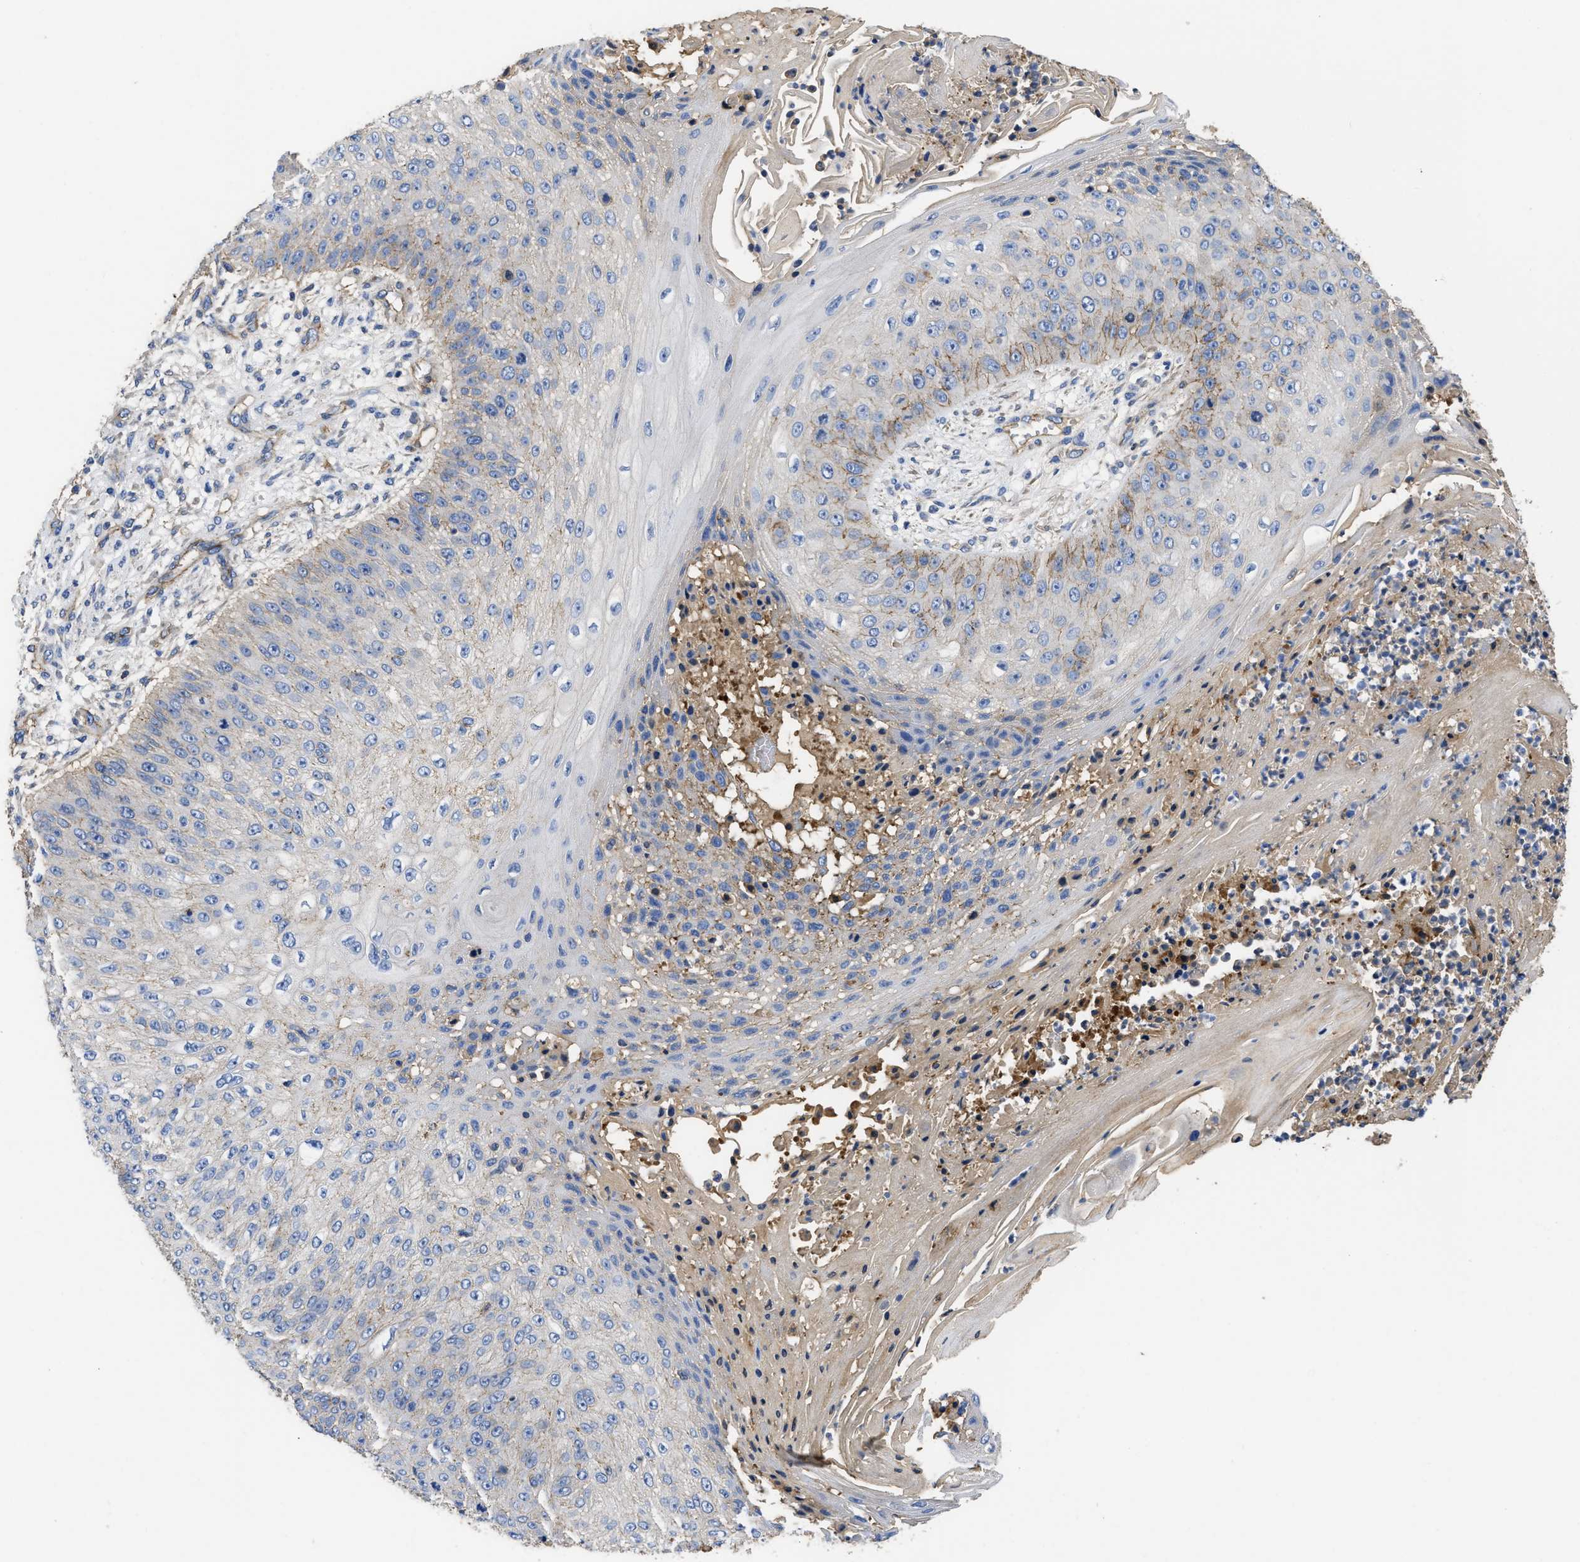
{"staining": {"intensity": "weak", "quantity": "<25%", "location": "cytoplasmic/membranous"}, "tissue": "skin cancer", "cell_type": "Tumor cells", "image_type": "cancer", "snomed": [{"axis": "morphology", "description": "Squamous cell carcinoma, NOS"}, {"axis": "topography", "description": "Skin"}], "caption": "A histopathology image of skin cancer stained for a protein demonstrates no brown staining in tumor cells.", "gene": "USP4", "patient": {"sex": "female", "age": 80}}